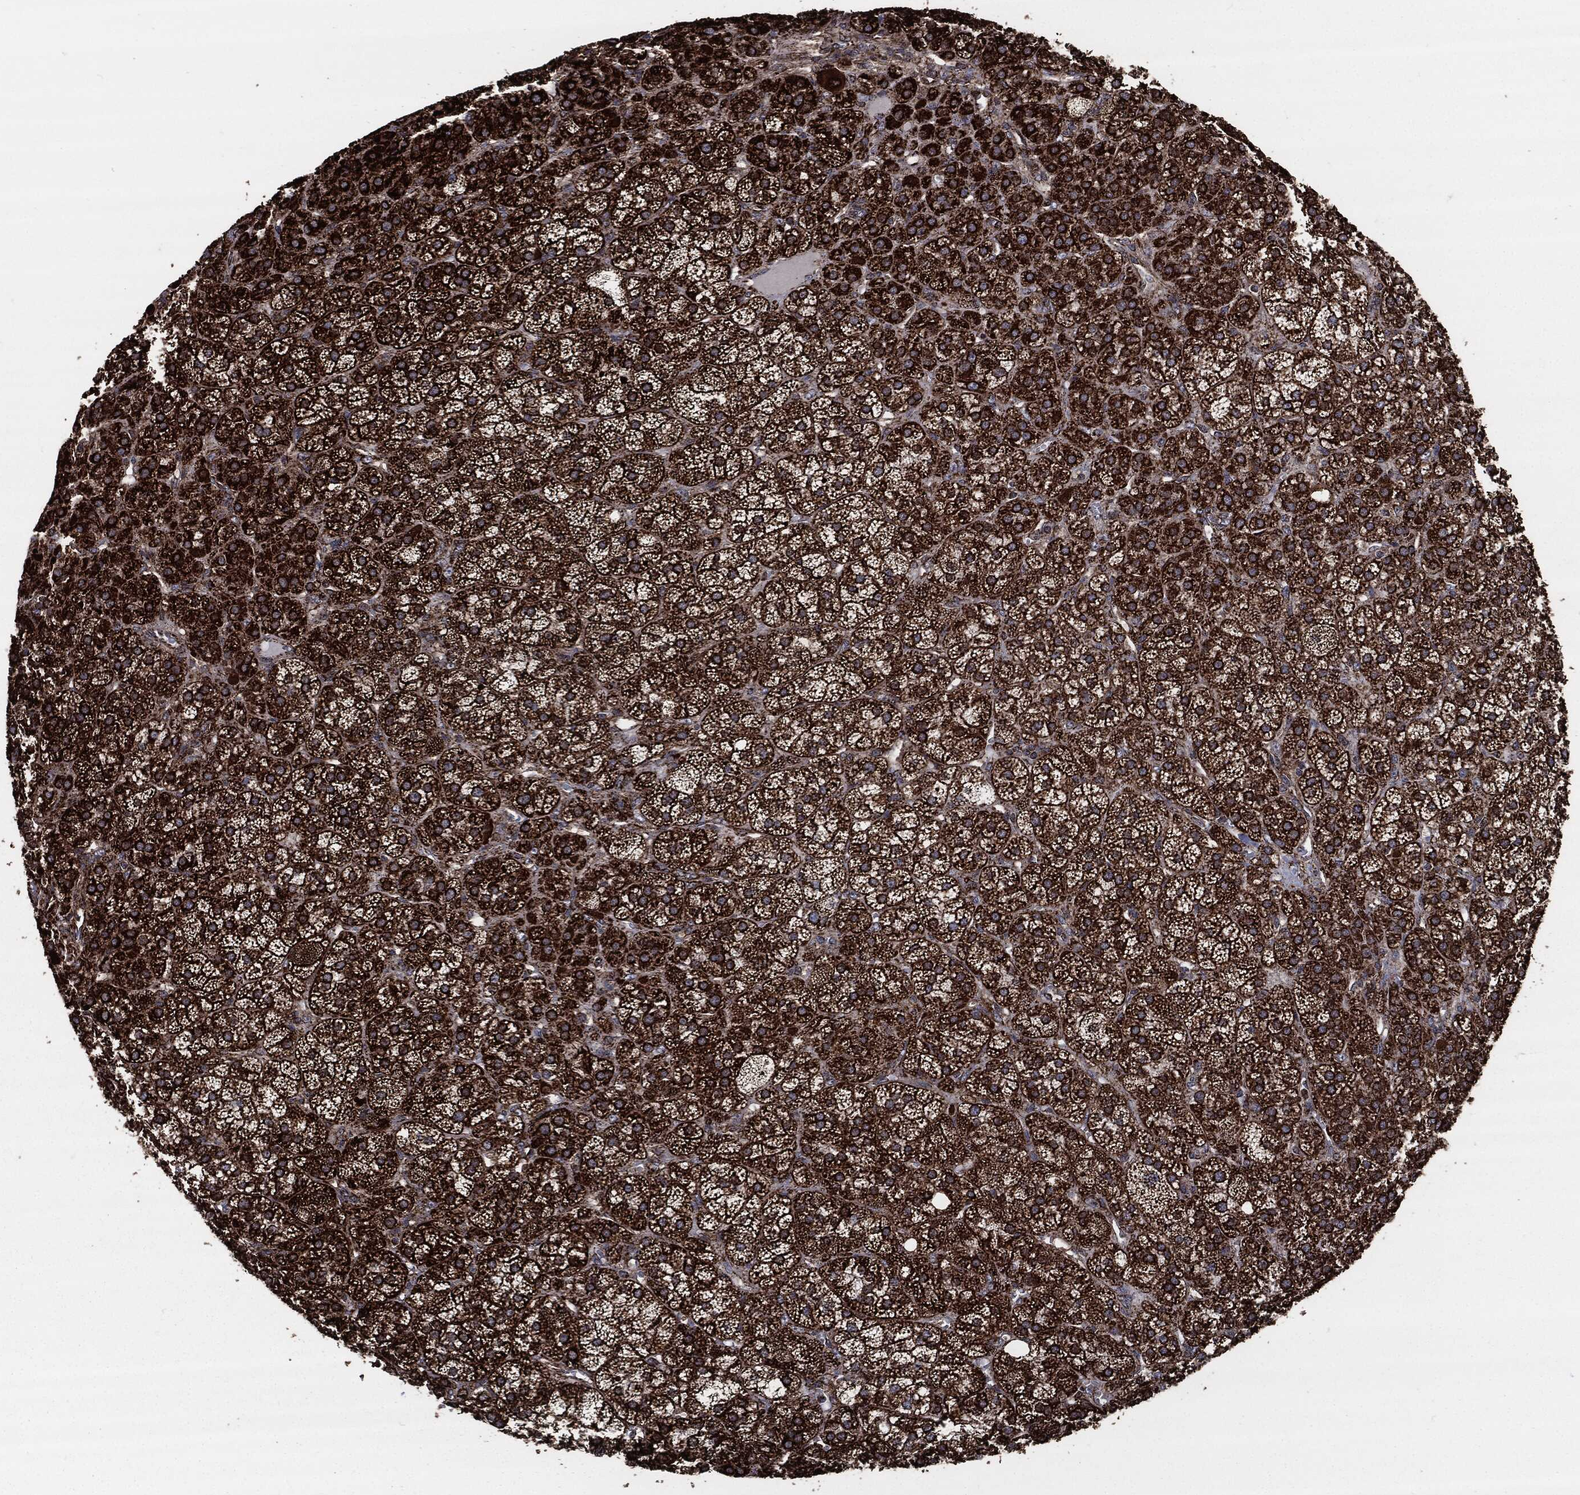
{"staining": {"intensity": "strong", "quantity": ">75%", "location": "cytoplasmic/membranous"}, "tissue": "adrenal gland", "cell_type": "Glandular cells", "image_type": "normal", "snomed": [{"axis": "morphology", "description": "Normal tissue, NOS"}, {"axis": "topography", "description": "Adrenal gland"}], "caption": "Immunohistochemistry (IHC) photomicrograph of unremarkable adrenal gland stained for a protein (brown), which demonstrates high levels of strong cytoplasmic/membranous staining in approximately >75% of glandular cells.", "gene": "FH", "patient": {"sex": "female", "age": 60}}